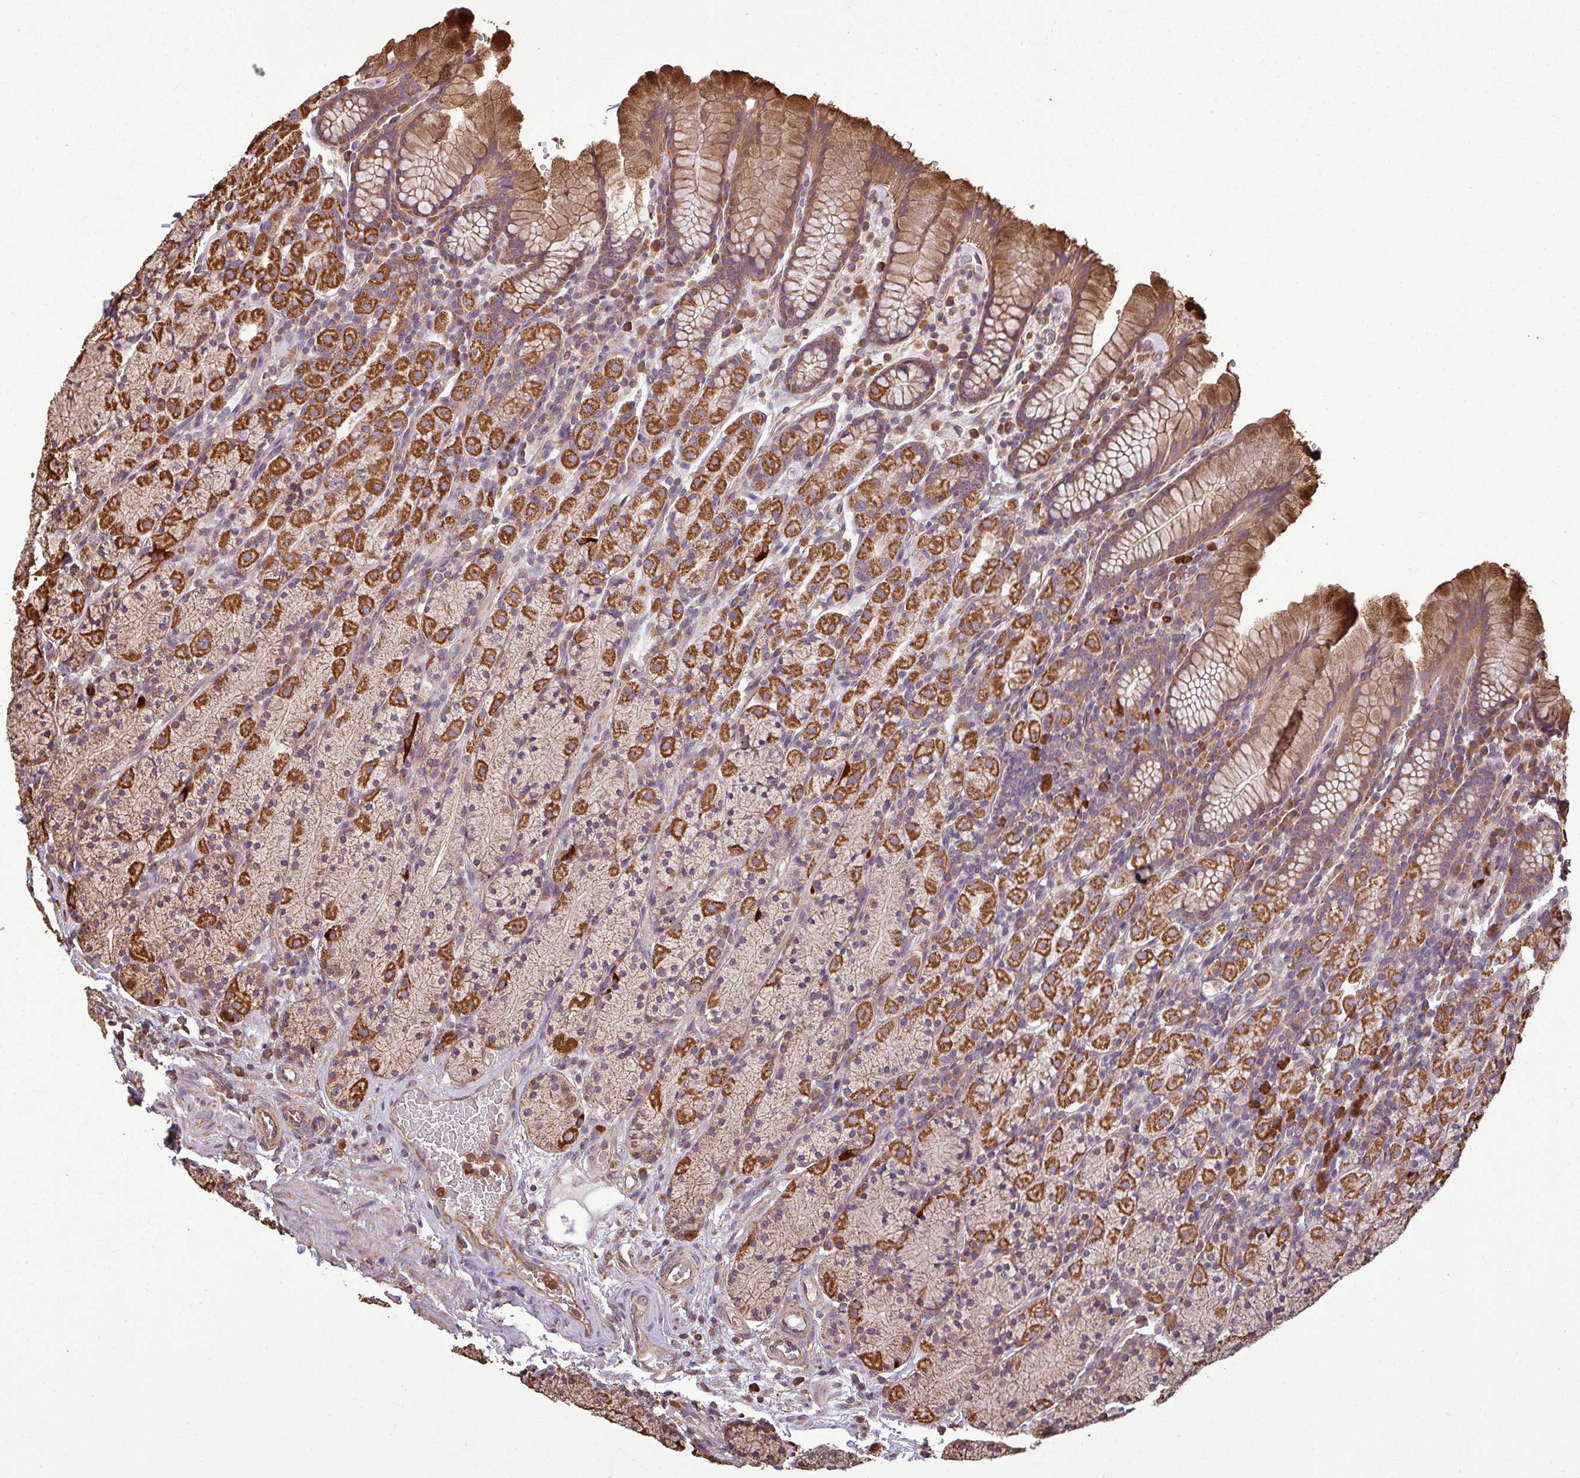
{"staining": {"intensity": "strong", "quantity": ">75%", "location": "cytoplasmic/membranous"}, "tissue": "stomach", "cell_type": "Glandular cells", "image_type": "normal", "snomed": [{"axis": "morphology", "description": "Normal tissue, NOS"}, {"axis": "topography", "description": "Stomach, upper"}, {"axis": "topography", "description": "Stomach"}], "caption": "Immunohistochemical staining of normal human stomach reveals >75% levels of strong cytoplasmic/membranous protein staining in about >75% of glandular cells. (DAB IHC with brightfield microscopy, high magnification).", "gene": "PLEKHM1", "patient": {"sex": "male", "age": 62}}